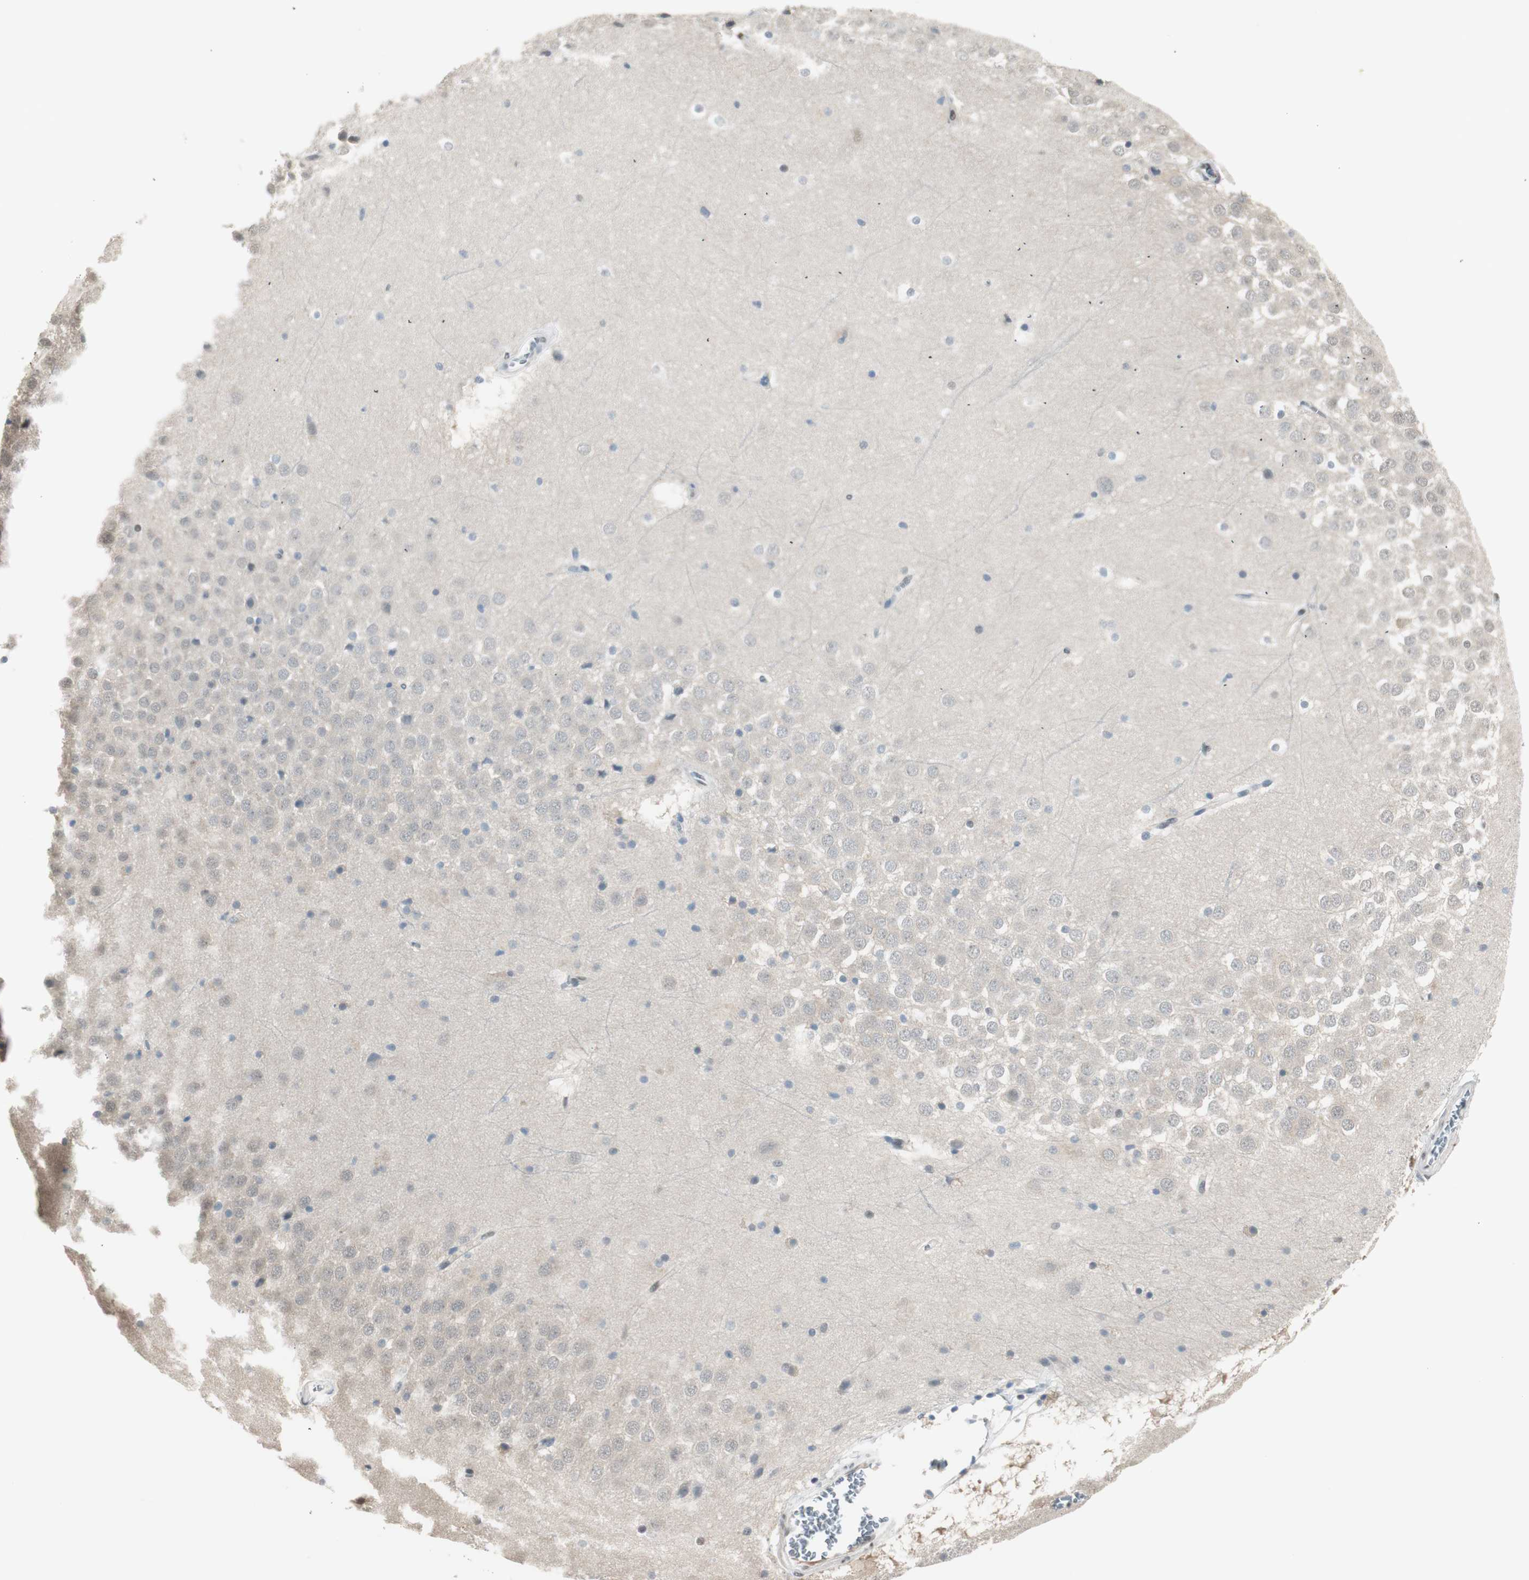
{"staining": {"intensity": "moderate", "quantity": "25%-75%", "location": "nuclear"}, "tissue": "hippocampus", "cell_type": "Glial cells", "image_type": "normal", "snomed": [{"axis": "morphology", "description": "Normal tissue, NOS"}, {"axis": "topography", "description": "Hippocampus"}], "caption": "Immunohistochemistry (IHC) of normal hippocampus exhibits medium levels of moderate nuclear staining in about 25%-75% of glial cells.", "gene": "LONP2", "patient": {"sex": "male", "age": 45}}